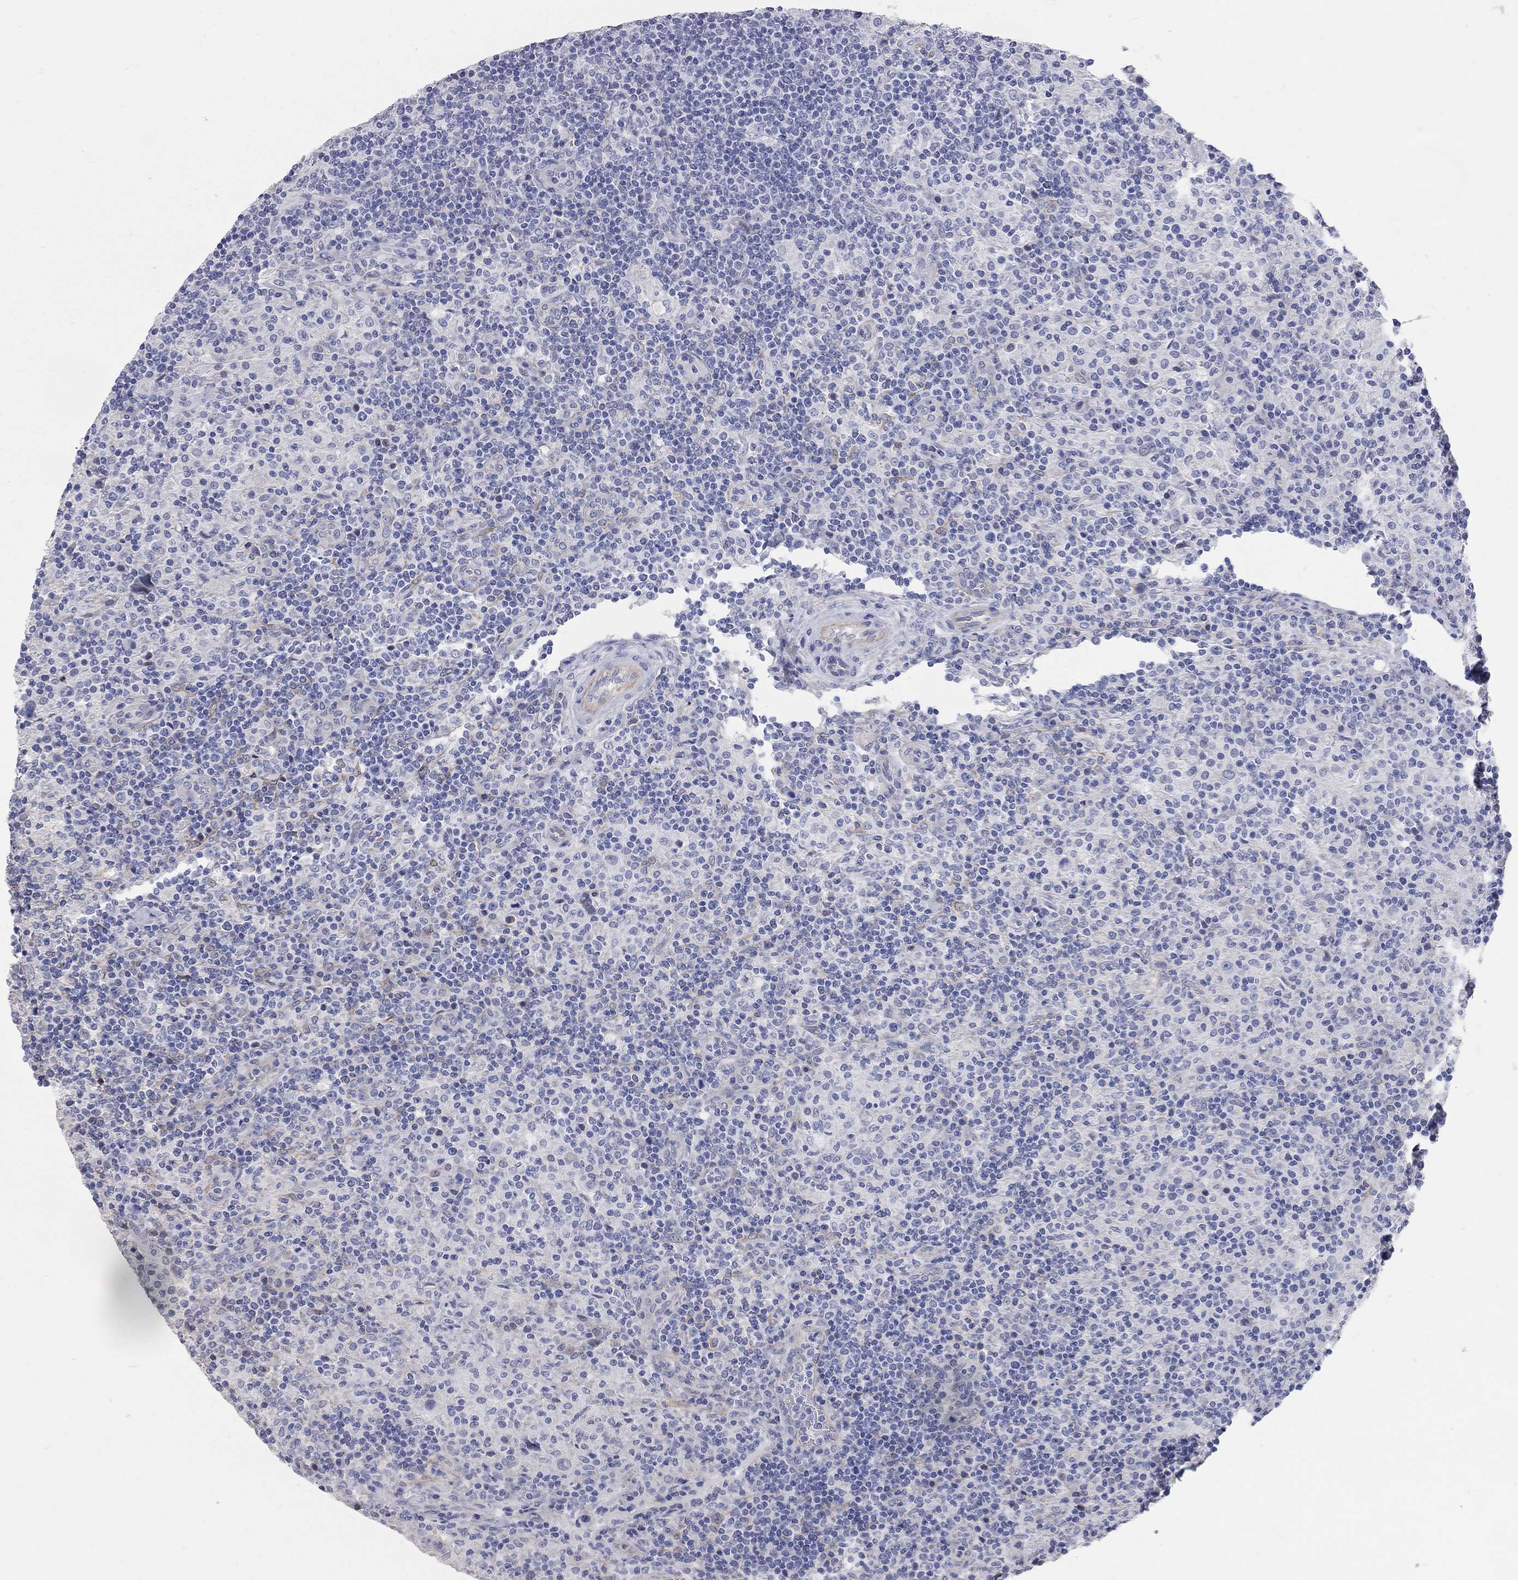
{"staining": {"intensity": "negative", "quantity": "none", "location": "none"}, "tissue": "lymphoma", "cell_type": "Tumor cells", "image_type": "cancer", "snomed": [{"axis": "morphology", "description": "Hodgkin's disease, NOS"}, {"axis": "topography", "description": "Lymph node"}], "caption": "This is an immunohistochemistry image of lymphoma. There is no positivity in tumor cells.", "gene": "AOX1", "patient": {"sex": "male", "age": 70}}